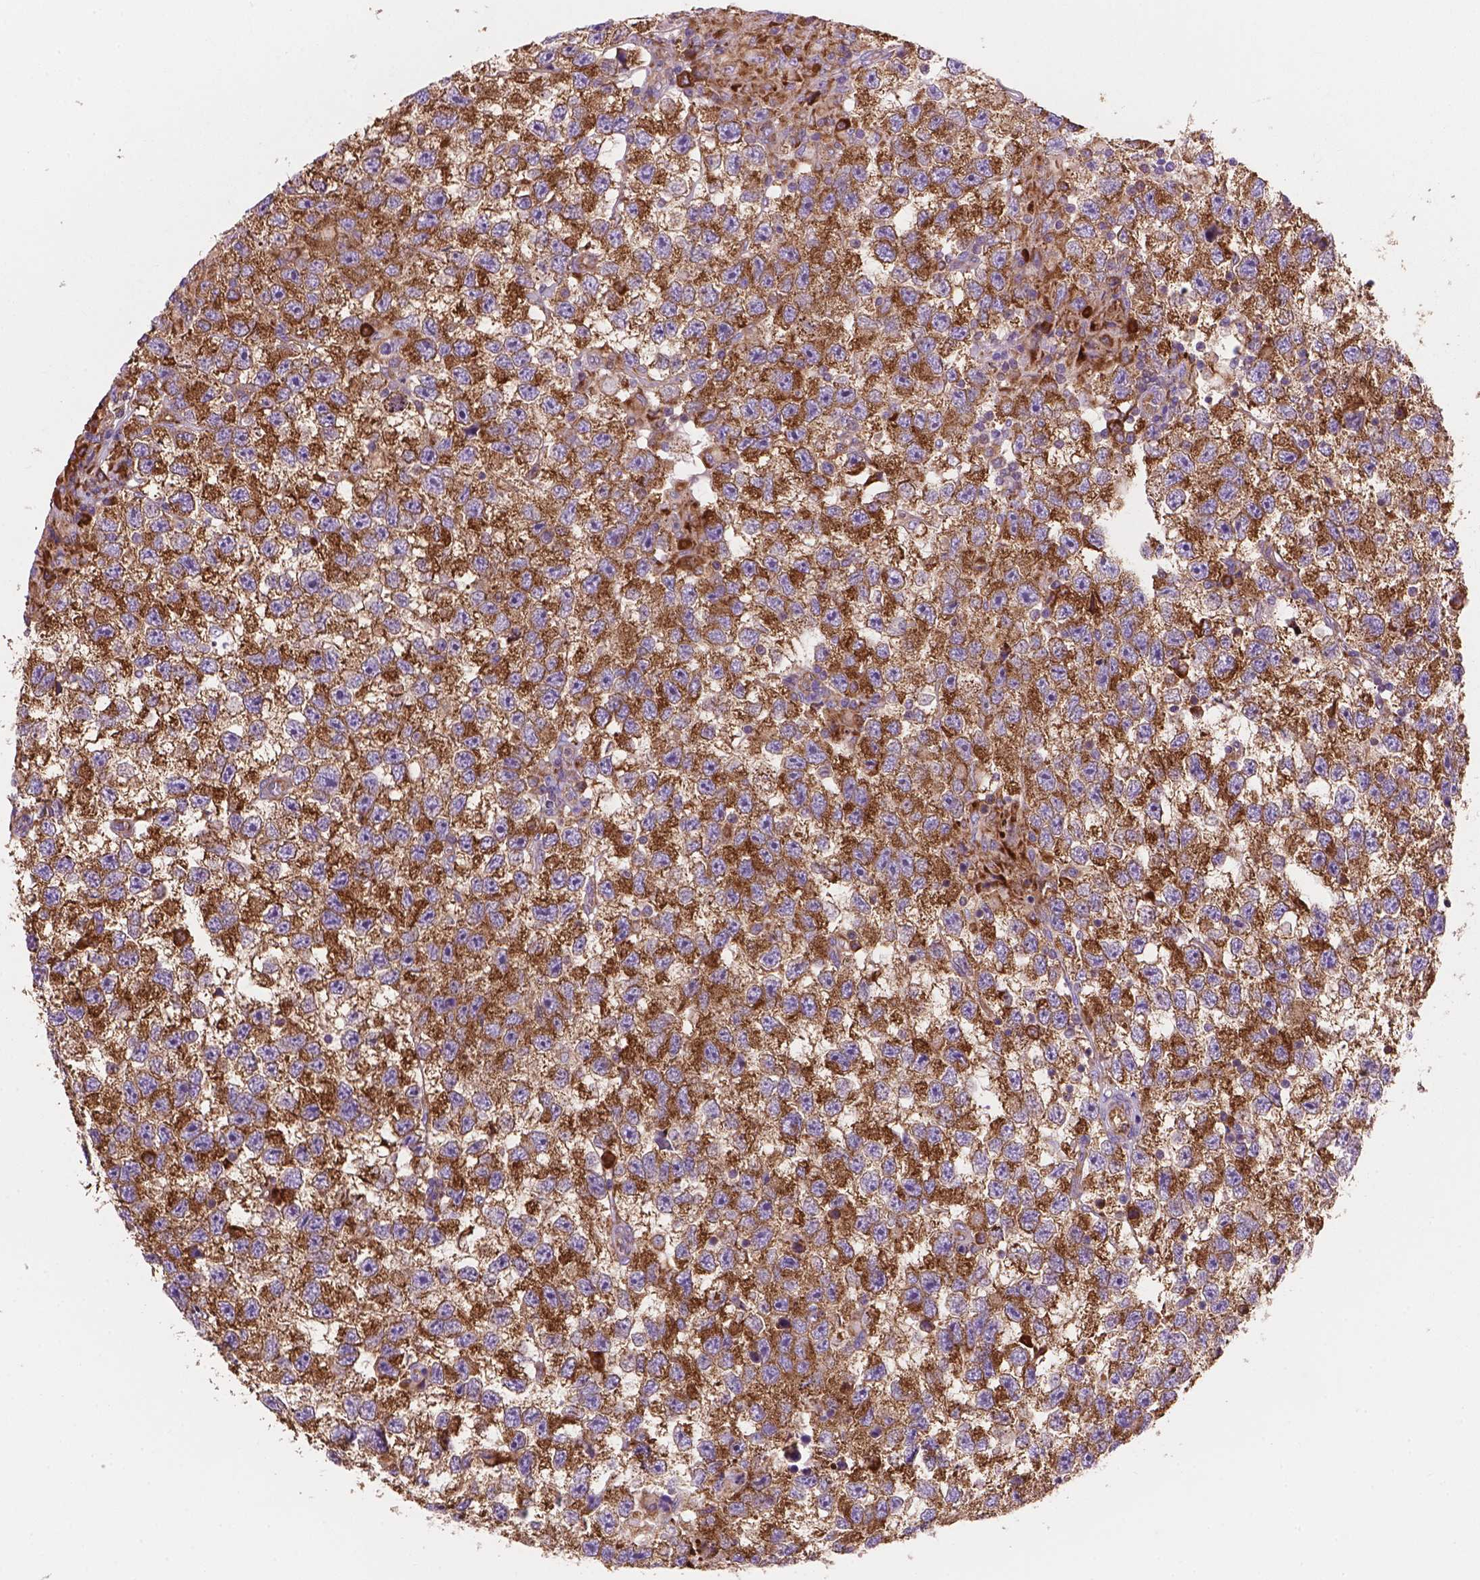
{"staining": {"intensity": "moderate", "quantity": ">75%", "location": "cytoplasmic/membranous"}, "tissue": "testis cancer", "cell_type": "Tumor cells", "image_type": "cancer", "snomed": [{"axis": "morphology", "description": "Seminoma, NOS"}, {"axis": "topography", "description": "Testis"}], "caption": "Testis cancer was stained to show a protein in brown. There is medium levels of moderate cytoplasmic/membranous staining in approximately >75% of tumor cells. The staining was performed using DAB to visualize the protein expression in brown, while the nuclei were stained in blue with hematoxylin (Magnification: 20x).", "gene": "RPL37A", "patient": {"sex": "male", "age": 26}}